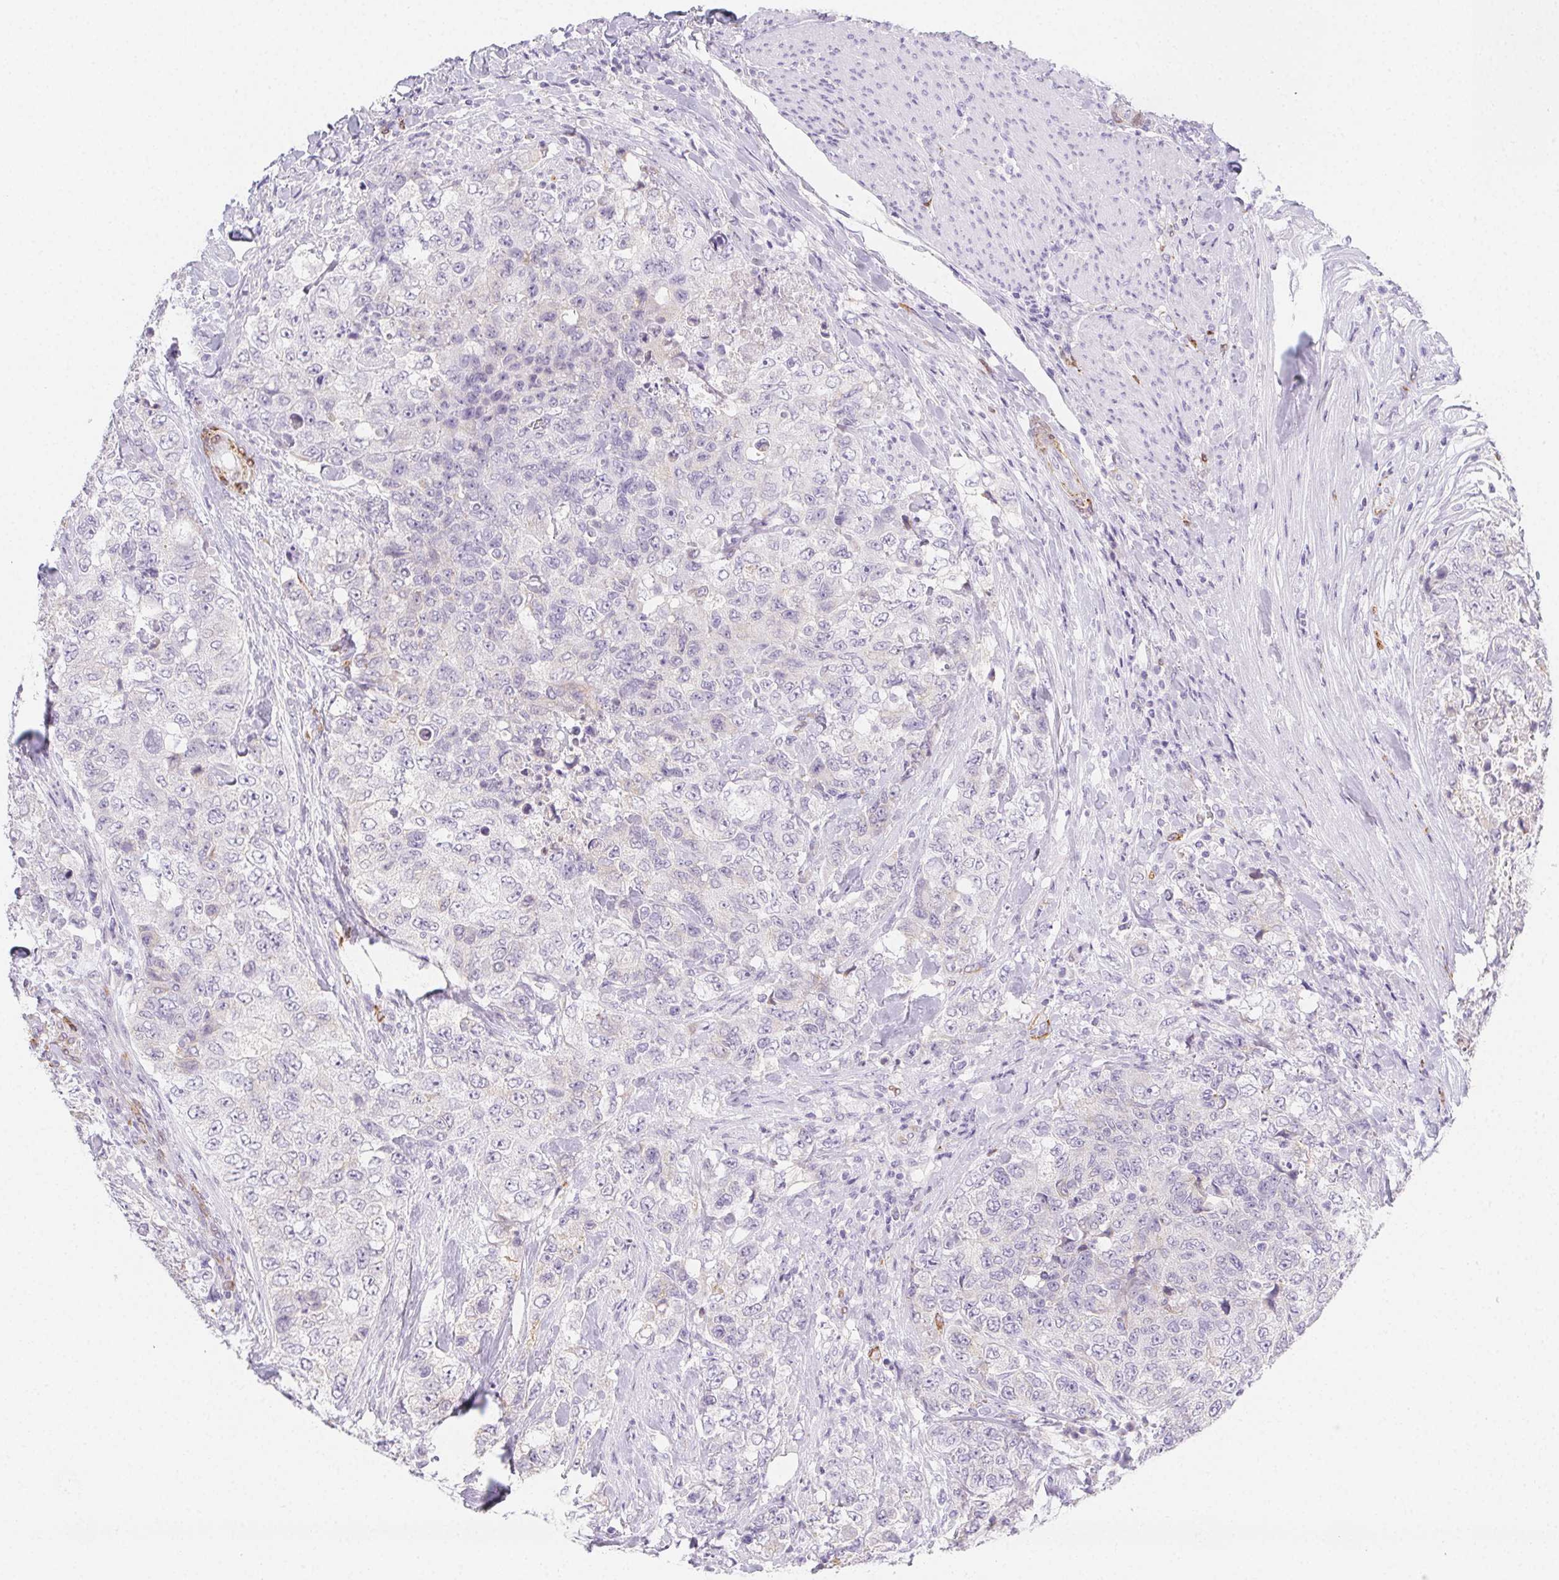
{"staining": {"intensity": "negative", "quantity": "none", "location": "none"}, "tissue": "urothelial cancer", "cell_type": "Tumor cells", "image_type": "cancer", "snomed": [{"axis": "morphology", "description": "Urothelial carcinoma, High grade"}, {"axis": "topography", "description": "Urinary bladder"}], "caption": "Tumor cells show no significant positivity in urothelial cancer. Nuclei are stained in blue.", "gene": "HRC", "patient": {"sex": "female", "age": 78}}